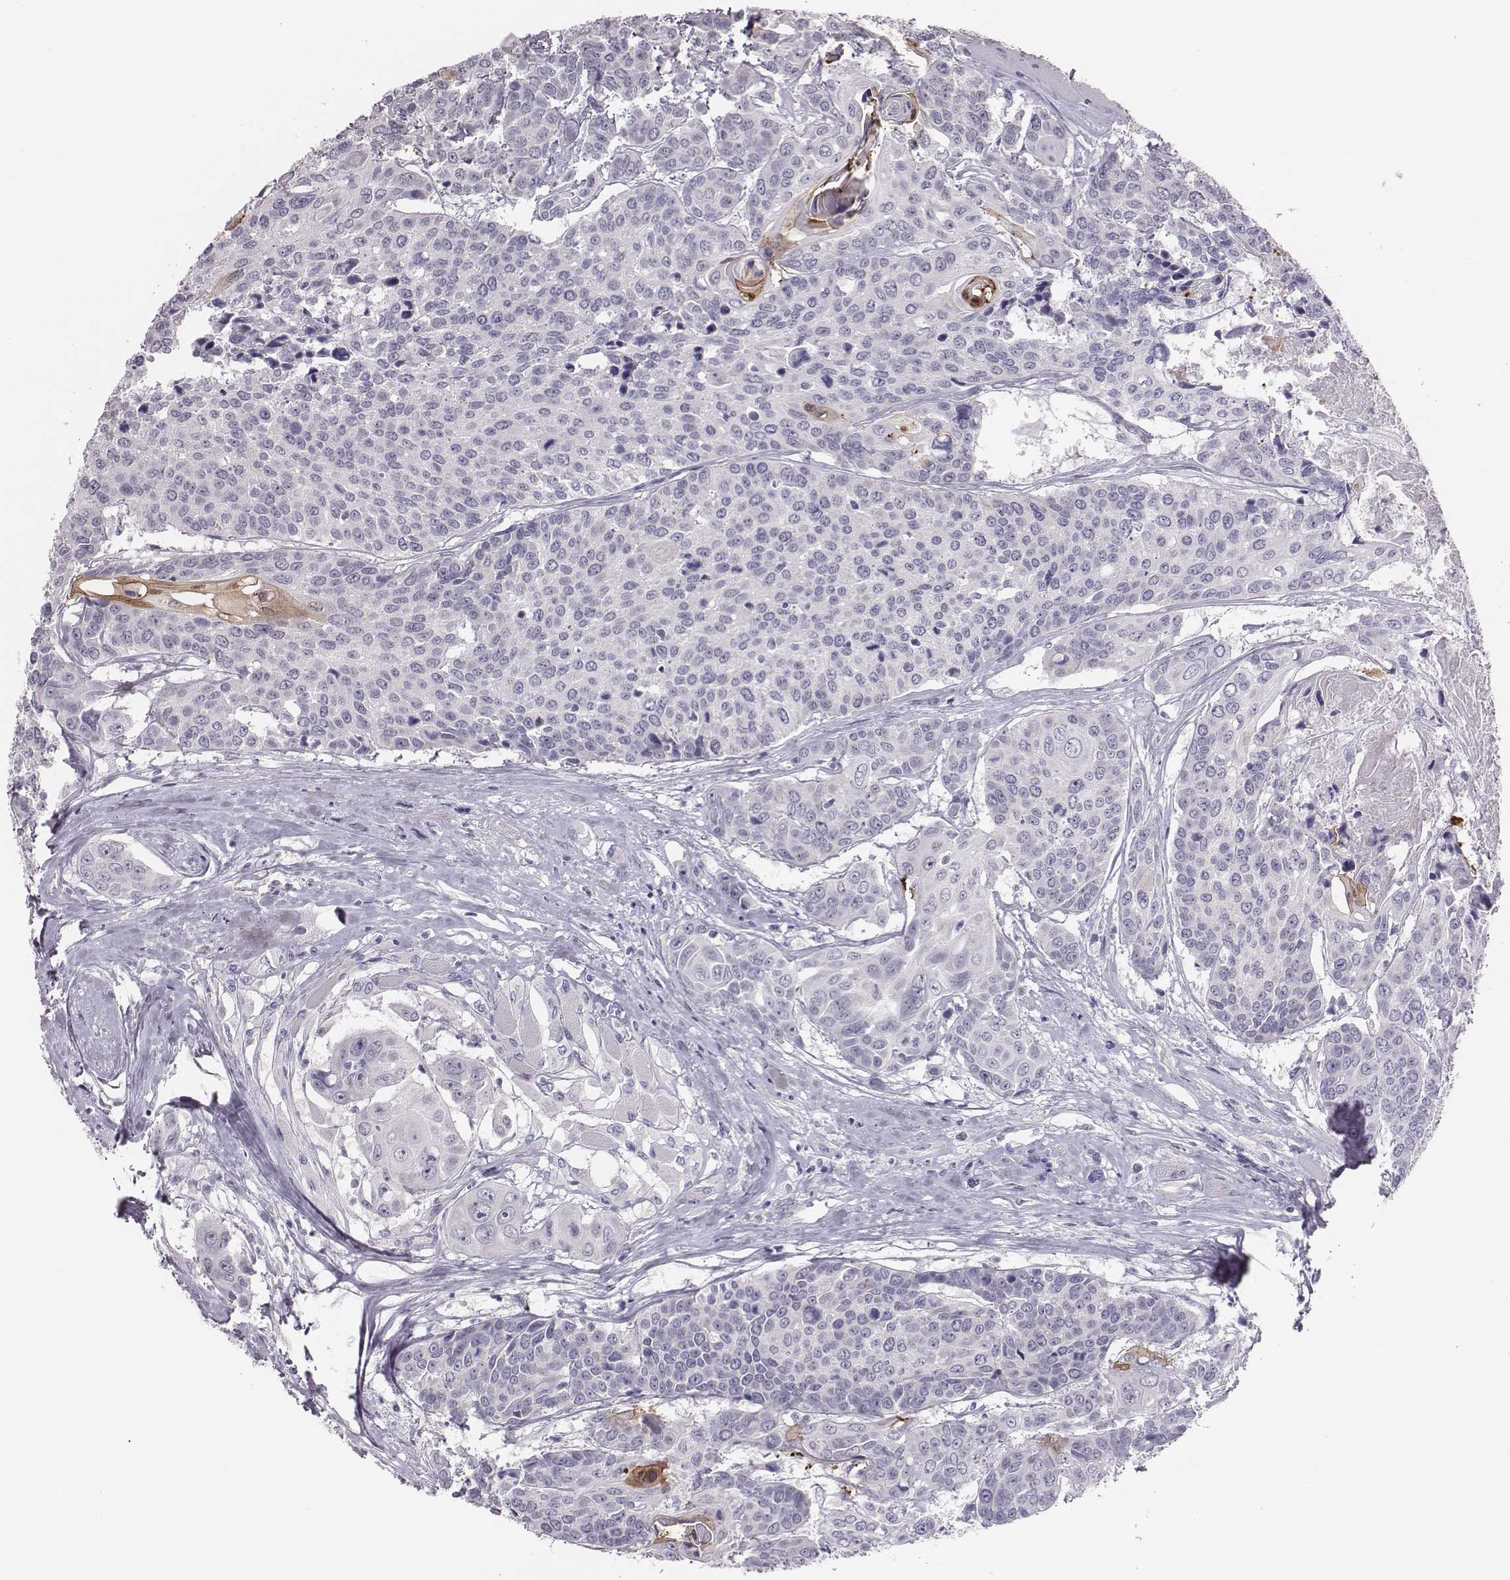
{"staining": {"intensity": "negative", "quantity": "none", "location": "none"}, "tissue": "head and neck cancer", "cell_type": "Tumor cells", "image_type": "cancer", "snomed": [{"axis": "morphology", "description": "Squamous cell carcinoma, NOS"}, {"axis": "topography", "description": "Oral tissue"}, {"axis": "topography", "description": "Head-Neck"}], "caption": "Histopathology image shows no protein expression in tumor cells of head and neck cancer (squamous cell carcinoma) tissue.", "gene": "SCML2", "patient": {"sex": "male", "age": 56}}